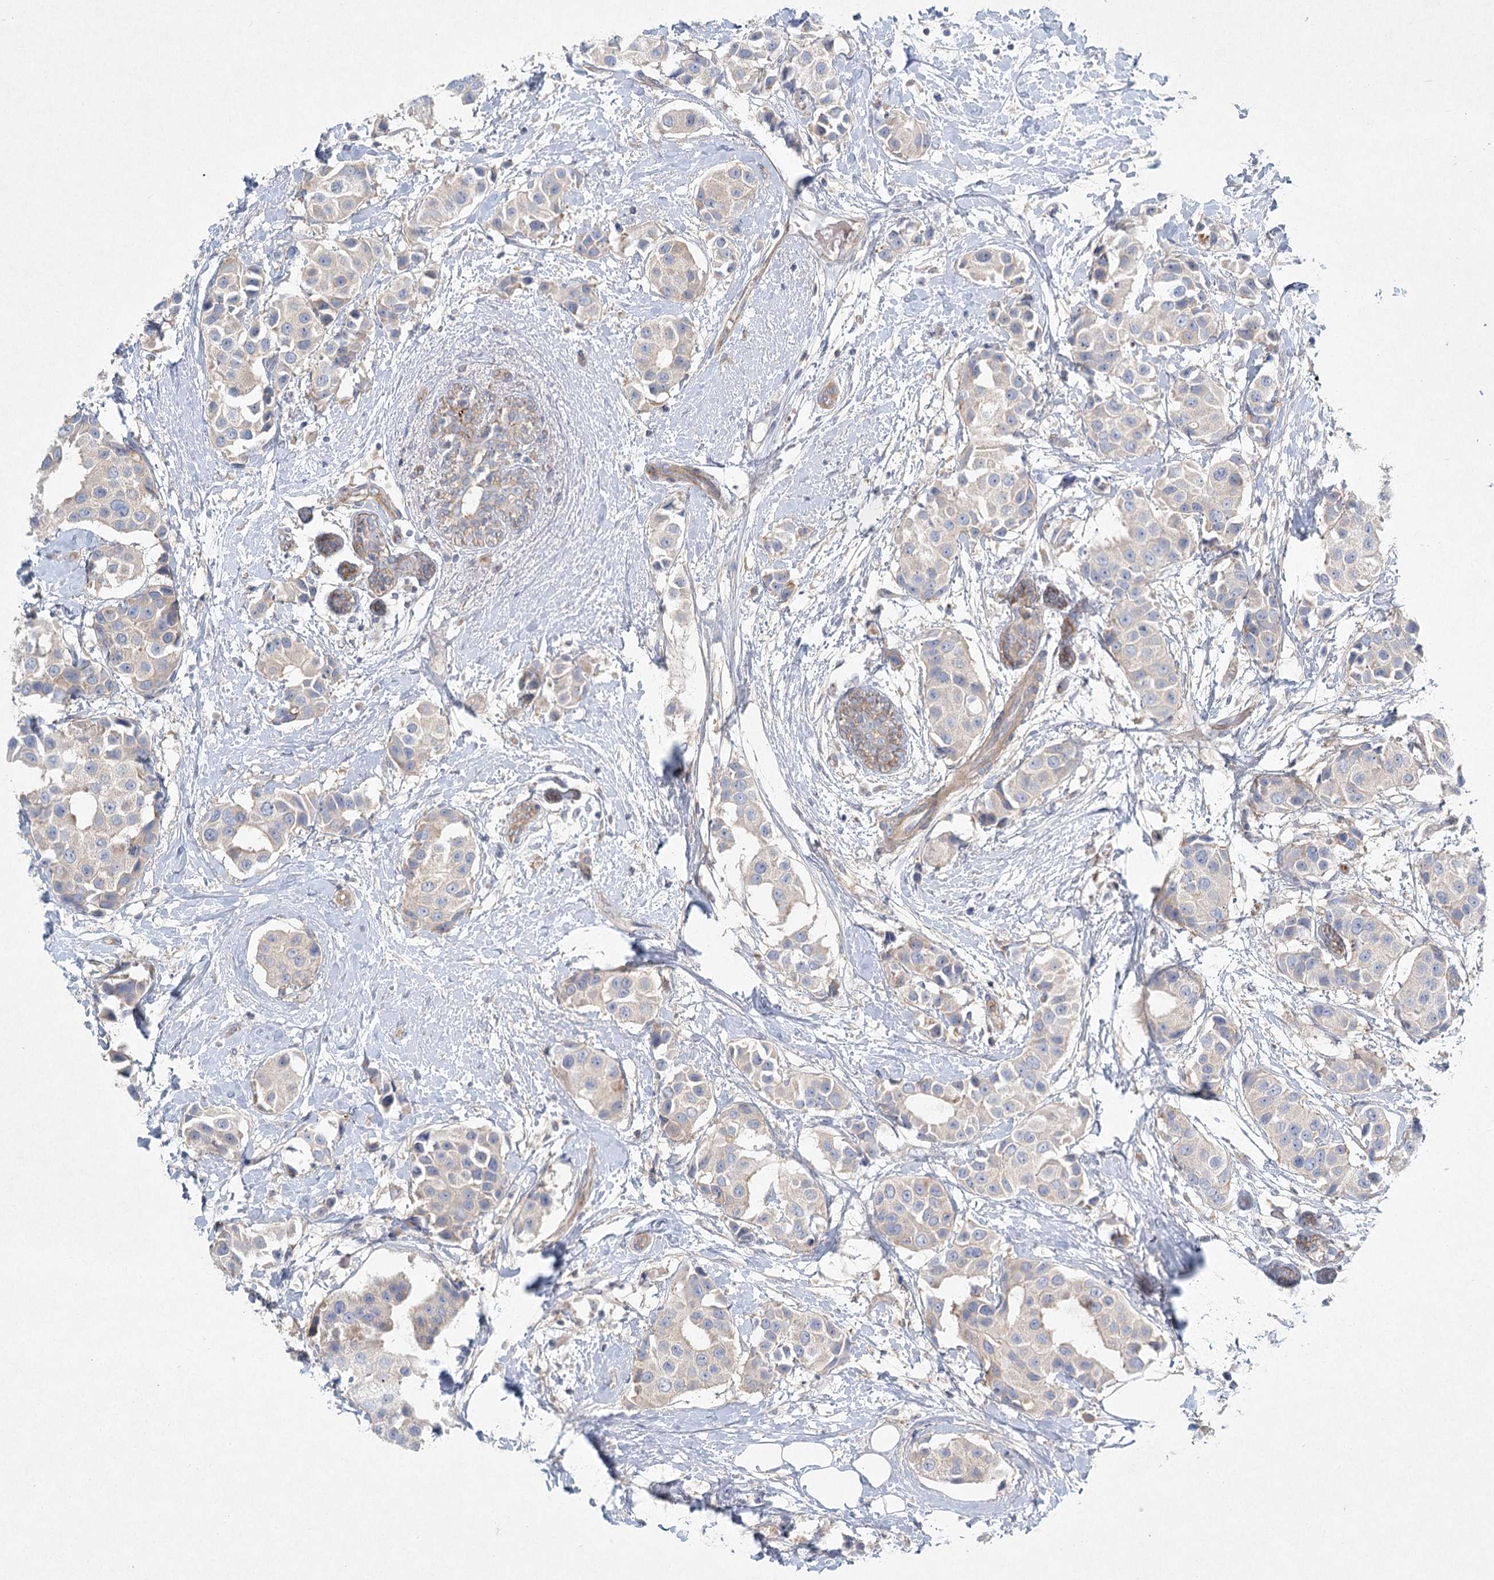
{"staining": {"intensity": "weak", "quantity": ">75%", "location": "cytoplasmic/membranous"}, "tissue": "breast cancer", "cell_type": "Tumor cells", "image_type": "cancer", "snomed": [{"axis": "morphology", "description": "Normal tissue, NOS"}, {"axis": "morphology", "description": "Duct carcinoma"}, {"axis": "topography", "description": "Breast"}], "caption": "Protein analysis of breast cancer tissue reveals weak cytoplasmic/membranous staining in about >75% of tumor cells.", "gene": "DNMBP", "patient": {"sex": "female", "age": 39}}